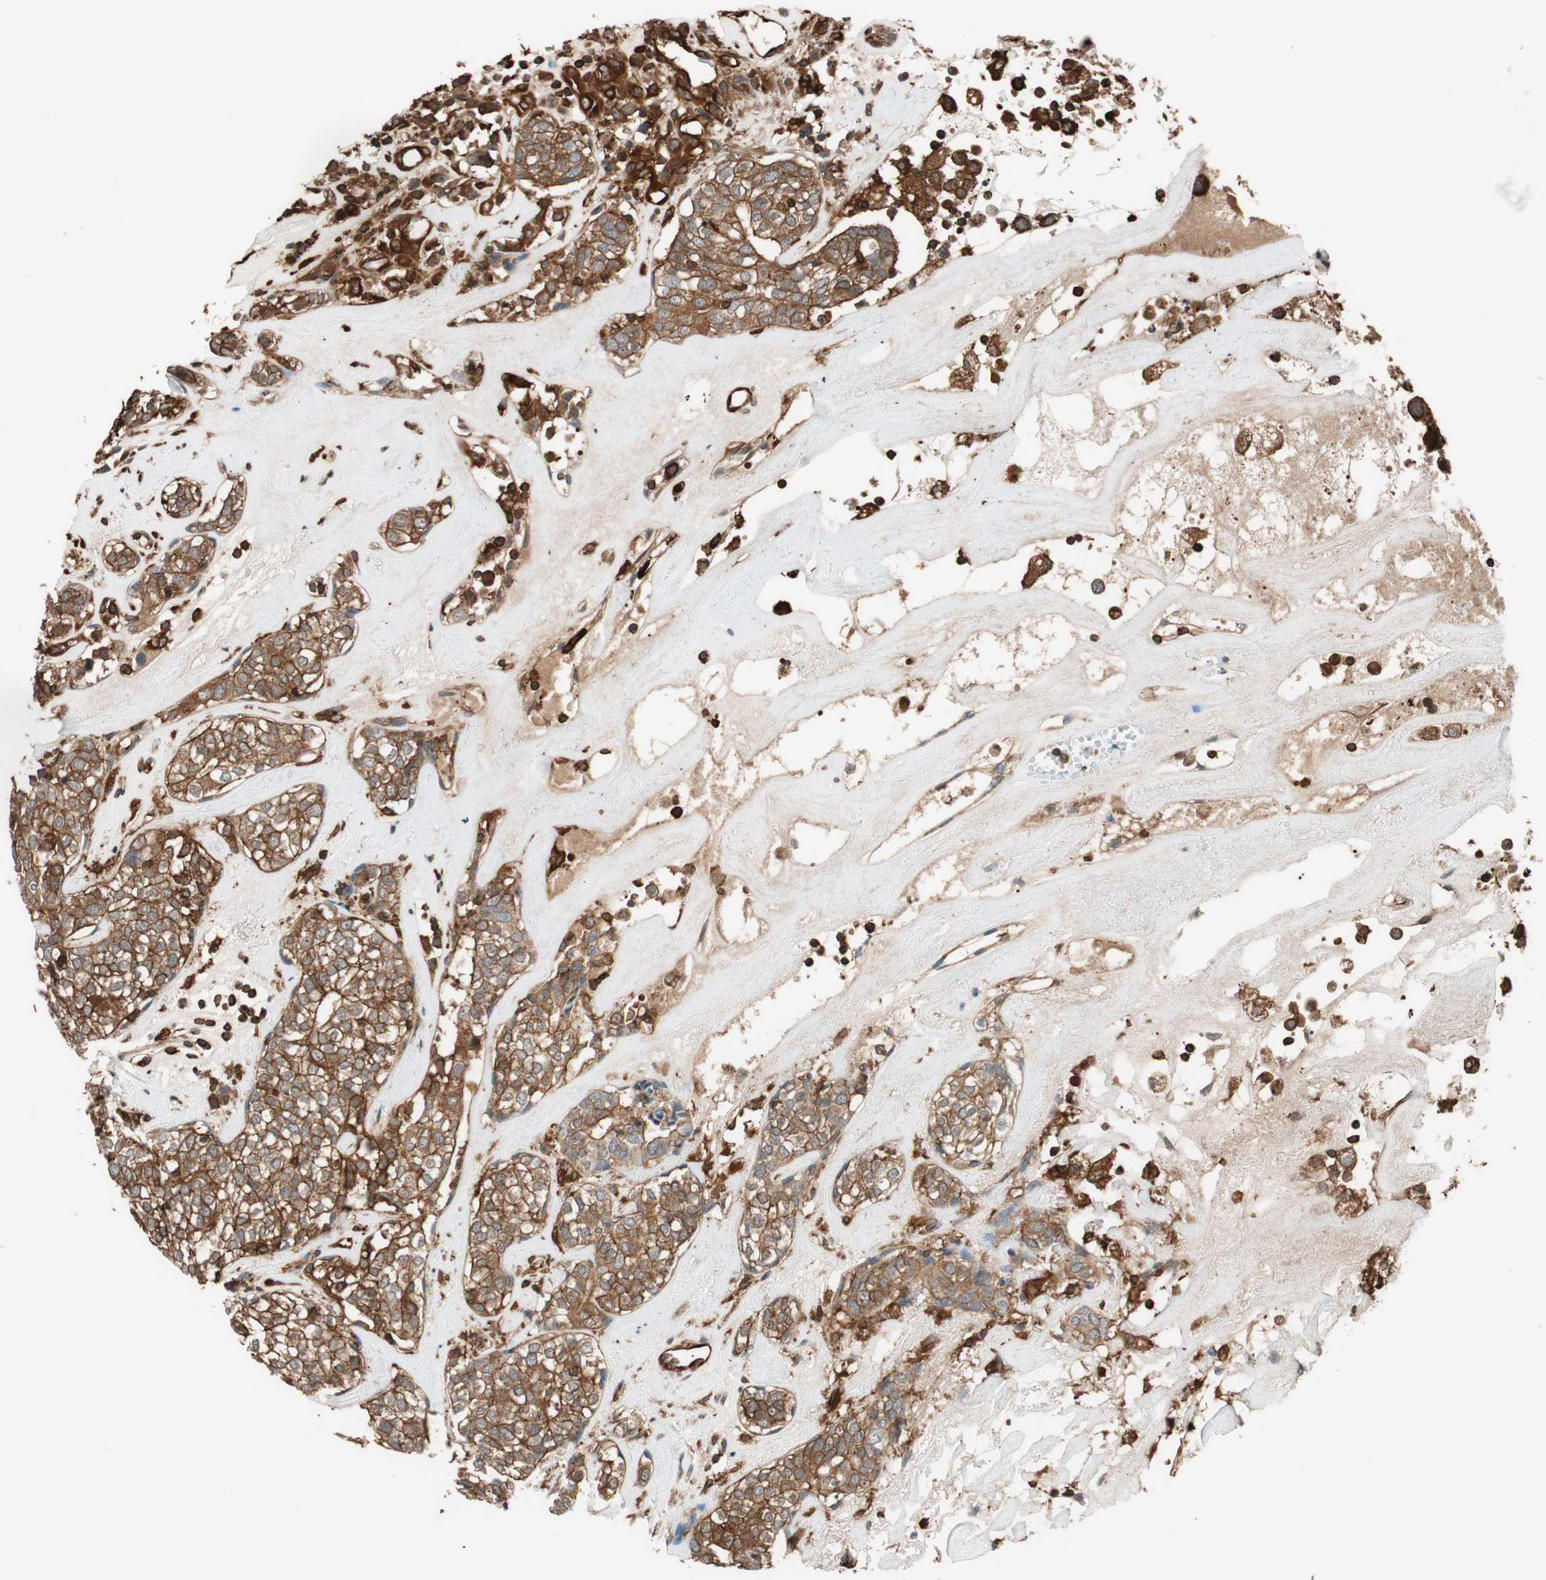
{"staining": {"intensity": "moderate", "quantity": ">75%", "location": "cytoplasmic/membranous"}, "tissue": "head and neck cancer", "cell_type": "Tumor cells", "image_type": "cancer", "snomed": [{"axis": "morphology", "description": "Adenocarcinoma, NOS"}, {"axis": "topography", "description": "Salivary gland"}, {"axis": "topography", "description": "Head-Neck"}], "caption": "Head and neck adenocarcinoma stained with DAB (3,3'-diaminobenzidine) immunohistochemistry (IHC) demonstrates medium levels of moderate cytoplasmic/membranous expression in about >75% of tumor cells.", "gene": "VASP", "patient": {"sex": "female", "age": 65}}